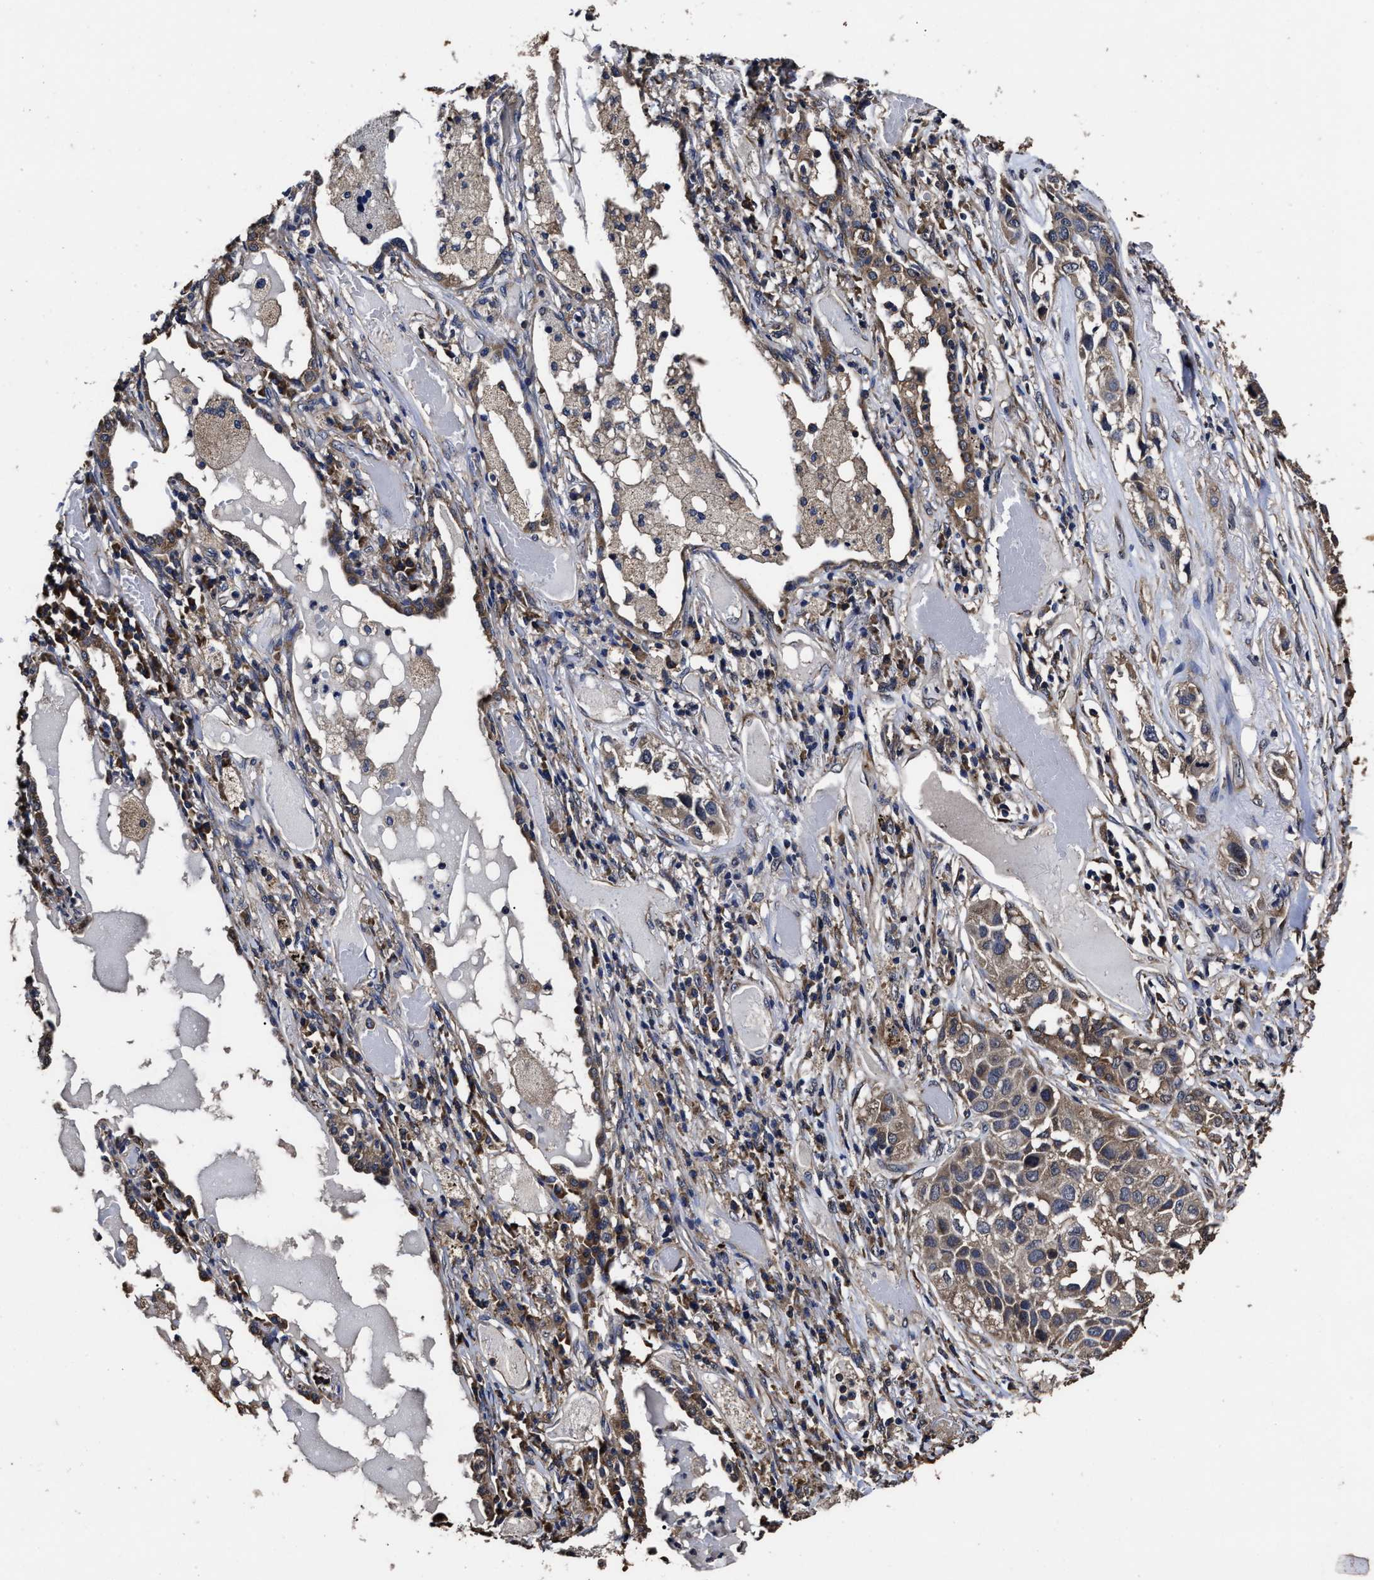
{"staining": {"intensity": "weak", "quantity": ">75%", "location": "cytoplasmic/membranous"}, "tissue": "lung cancer", "cell_type": "Tumor cells", "image_type": "cancer", "snomed": [{"axis": "morphology", "description": "Squamous cell carcinoma, NOS"}, {"axis": "topography", "description": "Lung"}], "caption": "A histopathology image of squamous cell carcinoma (lung) stained for a protein displays weak cytoplasmic/membranous brown staining in tumor cells.", "gene": "AVEN", "patient": {"sex": "male", "age": 71}}